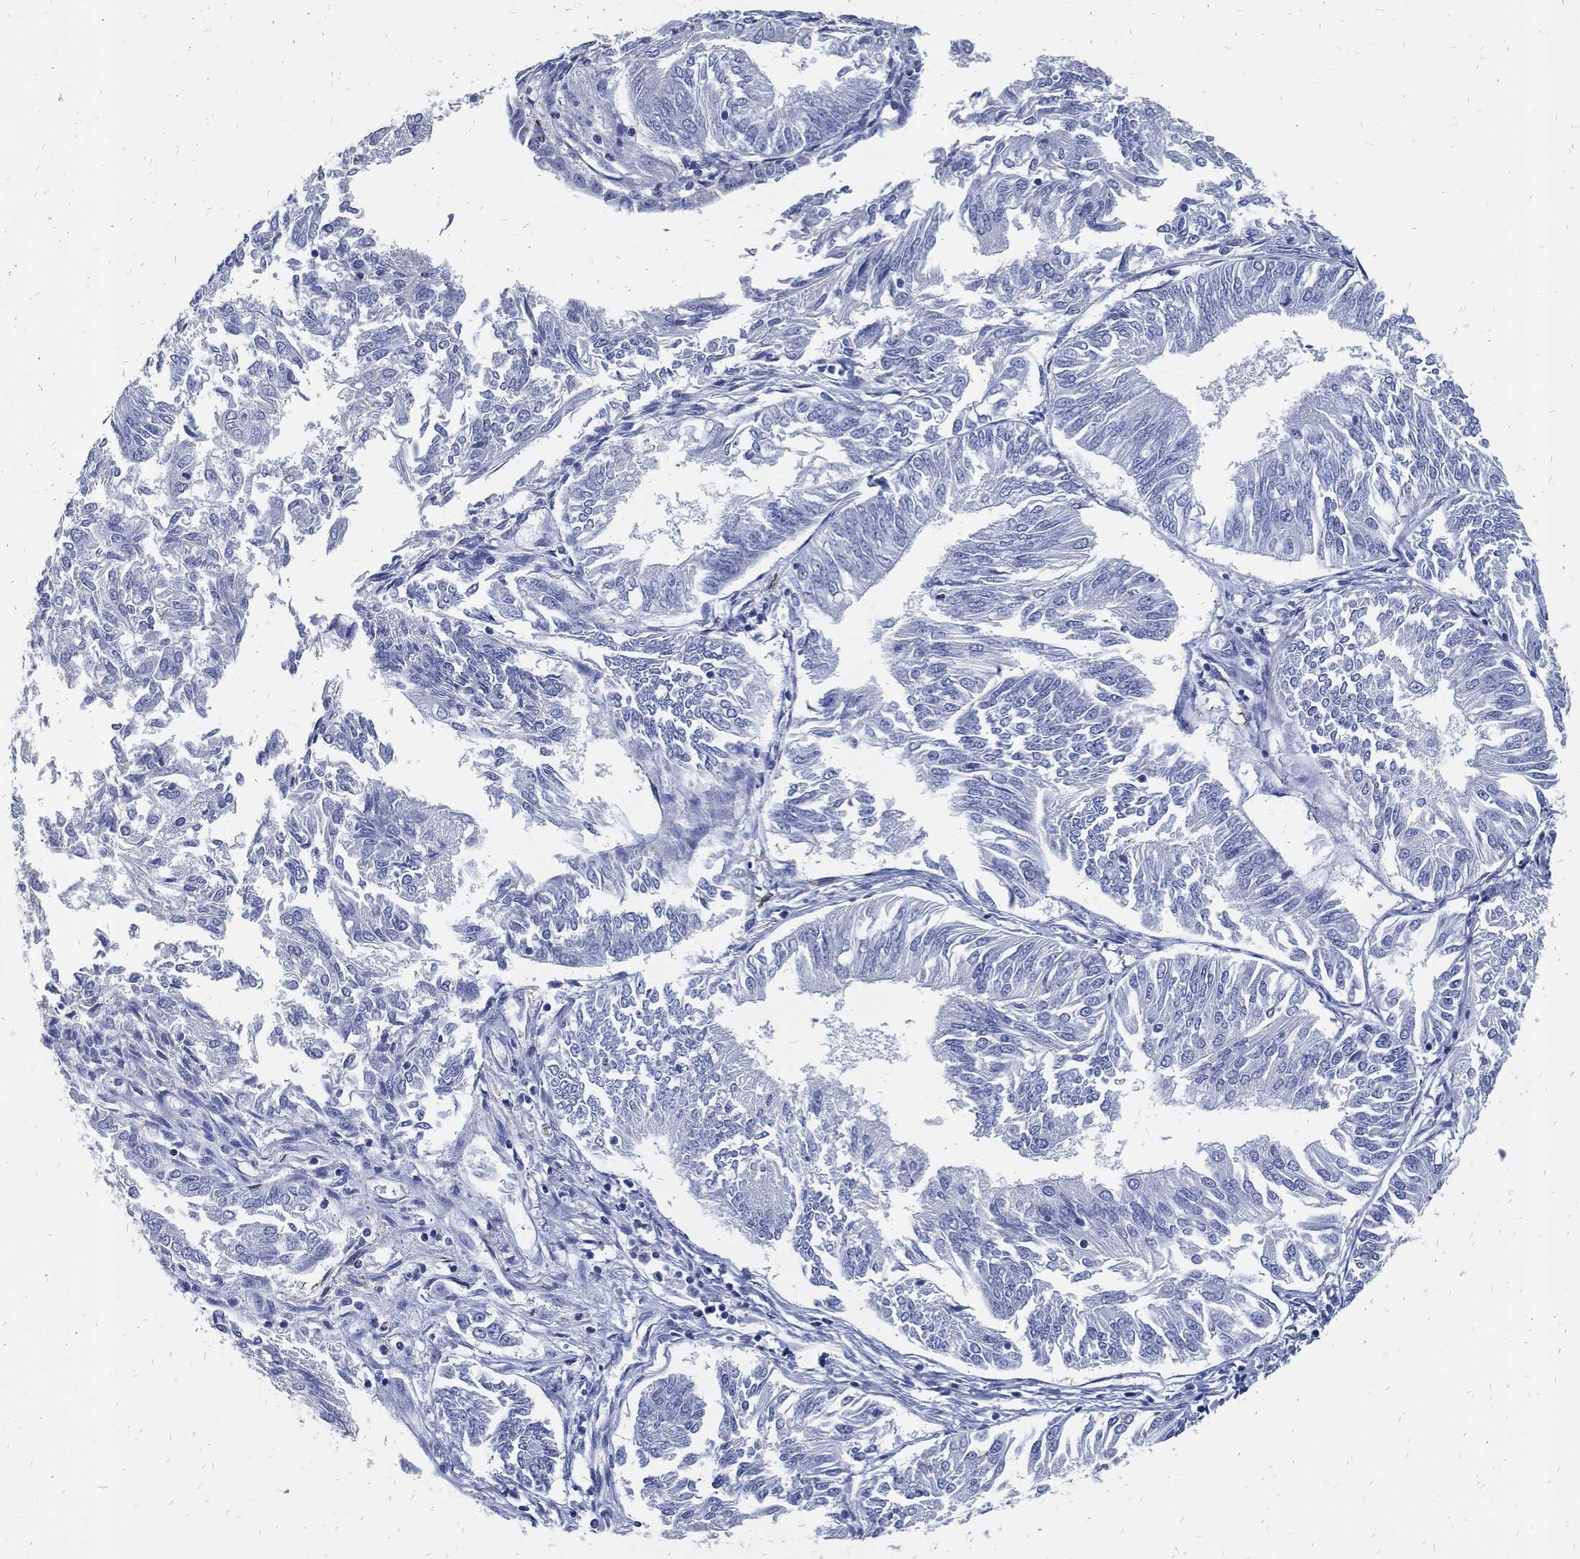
{"staining": {"intensity": "negative", "quantity": "none", "location": "none"}, "tissue": "endometrial cancer", "cell_type": "Tumor cells", "image_type": "cancer", "snomed": [{"axis": "morphology", "description": "Adenocarcinoma, NOS"}, {"axis": "topography", "description": "Endometrium"}], "caption": "Immunohistochemistry of human endometrial cancer (adenocarcinoma) demonstrates no expression in tumor cells.", "gene": "FABP4", "patient": {"sex": "female", "age": 58}}